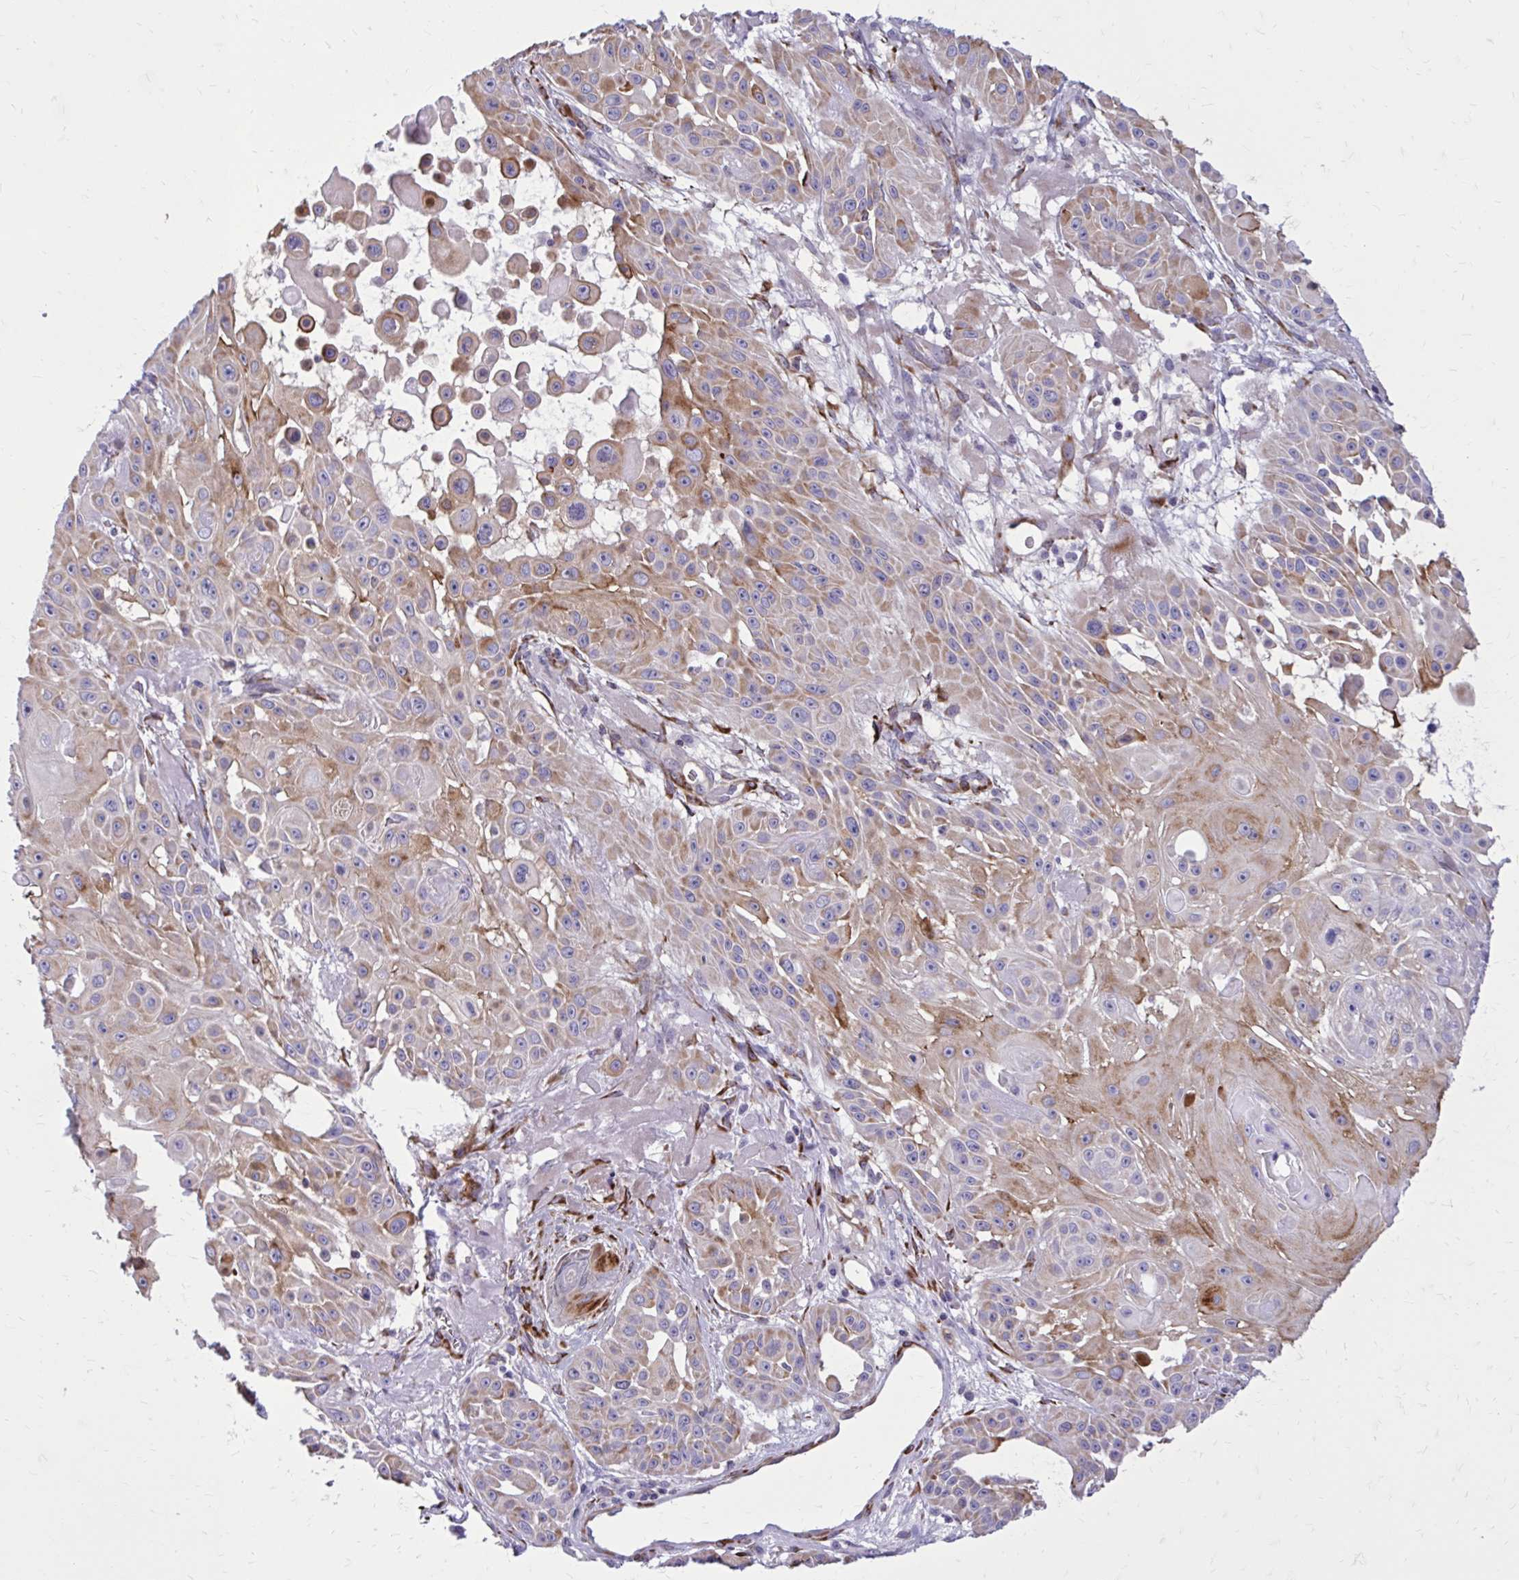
{"staining": {"intensity": "moderate", "quantity": "25%-75%", "location": "cytoplasmic/membranous"}, "tissue": "skin cancer", "cell_type": "Tumor cells", "image_type": "cancer", "snomed": [{"axis": "morphology", "description": "Squamous cell carcinoma, NOS"}, {"axis": "topography", "description": "Skin"}], "caption": "Skin squamous cell carcinoma tissue exhibits moderate cytoplasmic/membranous positivity in approximately 25%-75% of tumor cells, visualized by immunohistochemistry. (DAB IHC, brown staining for protein, blue staining for nuclei).", "gene": "BEND5", "patient": {"sex": "male", "age": 91}}